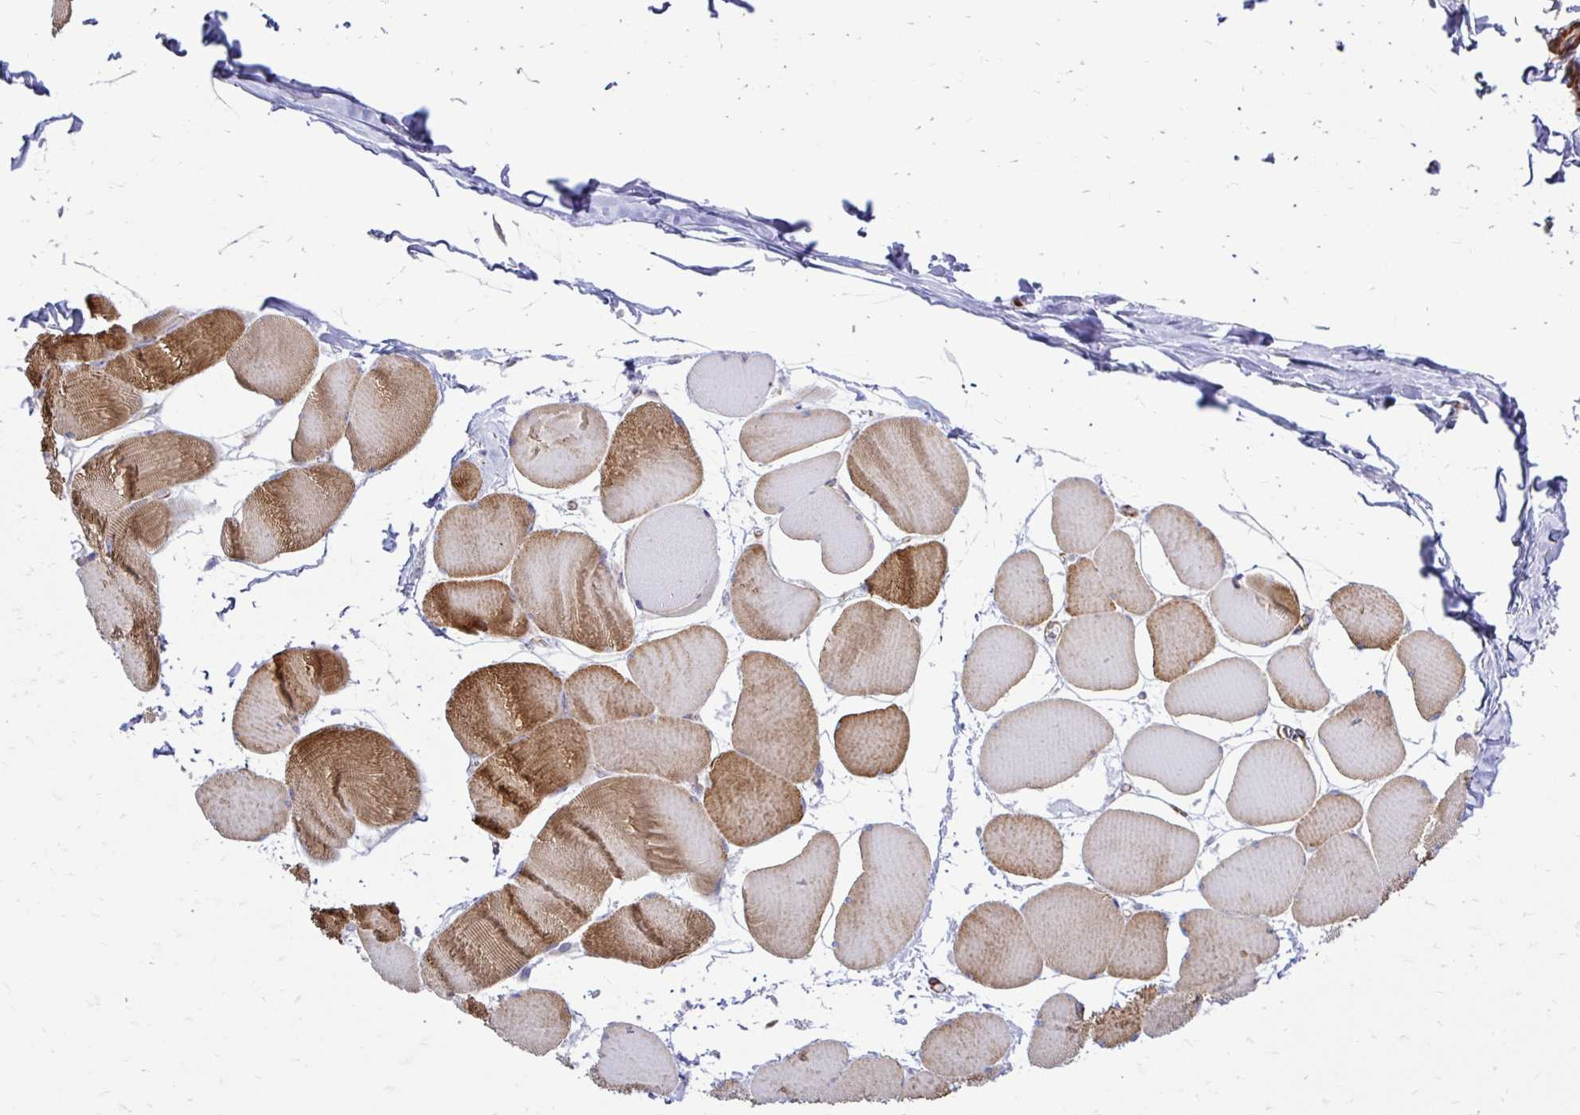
{"staining": {"intensity": "moderate", "quantity": "25%-75%", "location": "cytoplasmic/membranous"}, "tissue": "skeletal muscle", "cell_type": "Myocytes", "image_type": "normal", "snomed": [{"axis": "morphology", "description": "Normal tissue, NOS"}, {"axis": "topography", "description": "Skeletal muscle"}], "caption": "Moderate cytoplasmic/membranous expression is seen in approximately 25%-75% of myocytes in unremarkable skeletal muscle. Immunohistochemistry (ihc) stains the protein in brown and the nuclei are stained blue.", "gene": "CTPS1", "patient": {"sex": "female", "age": 75}}